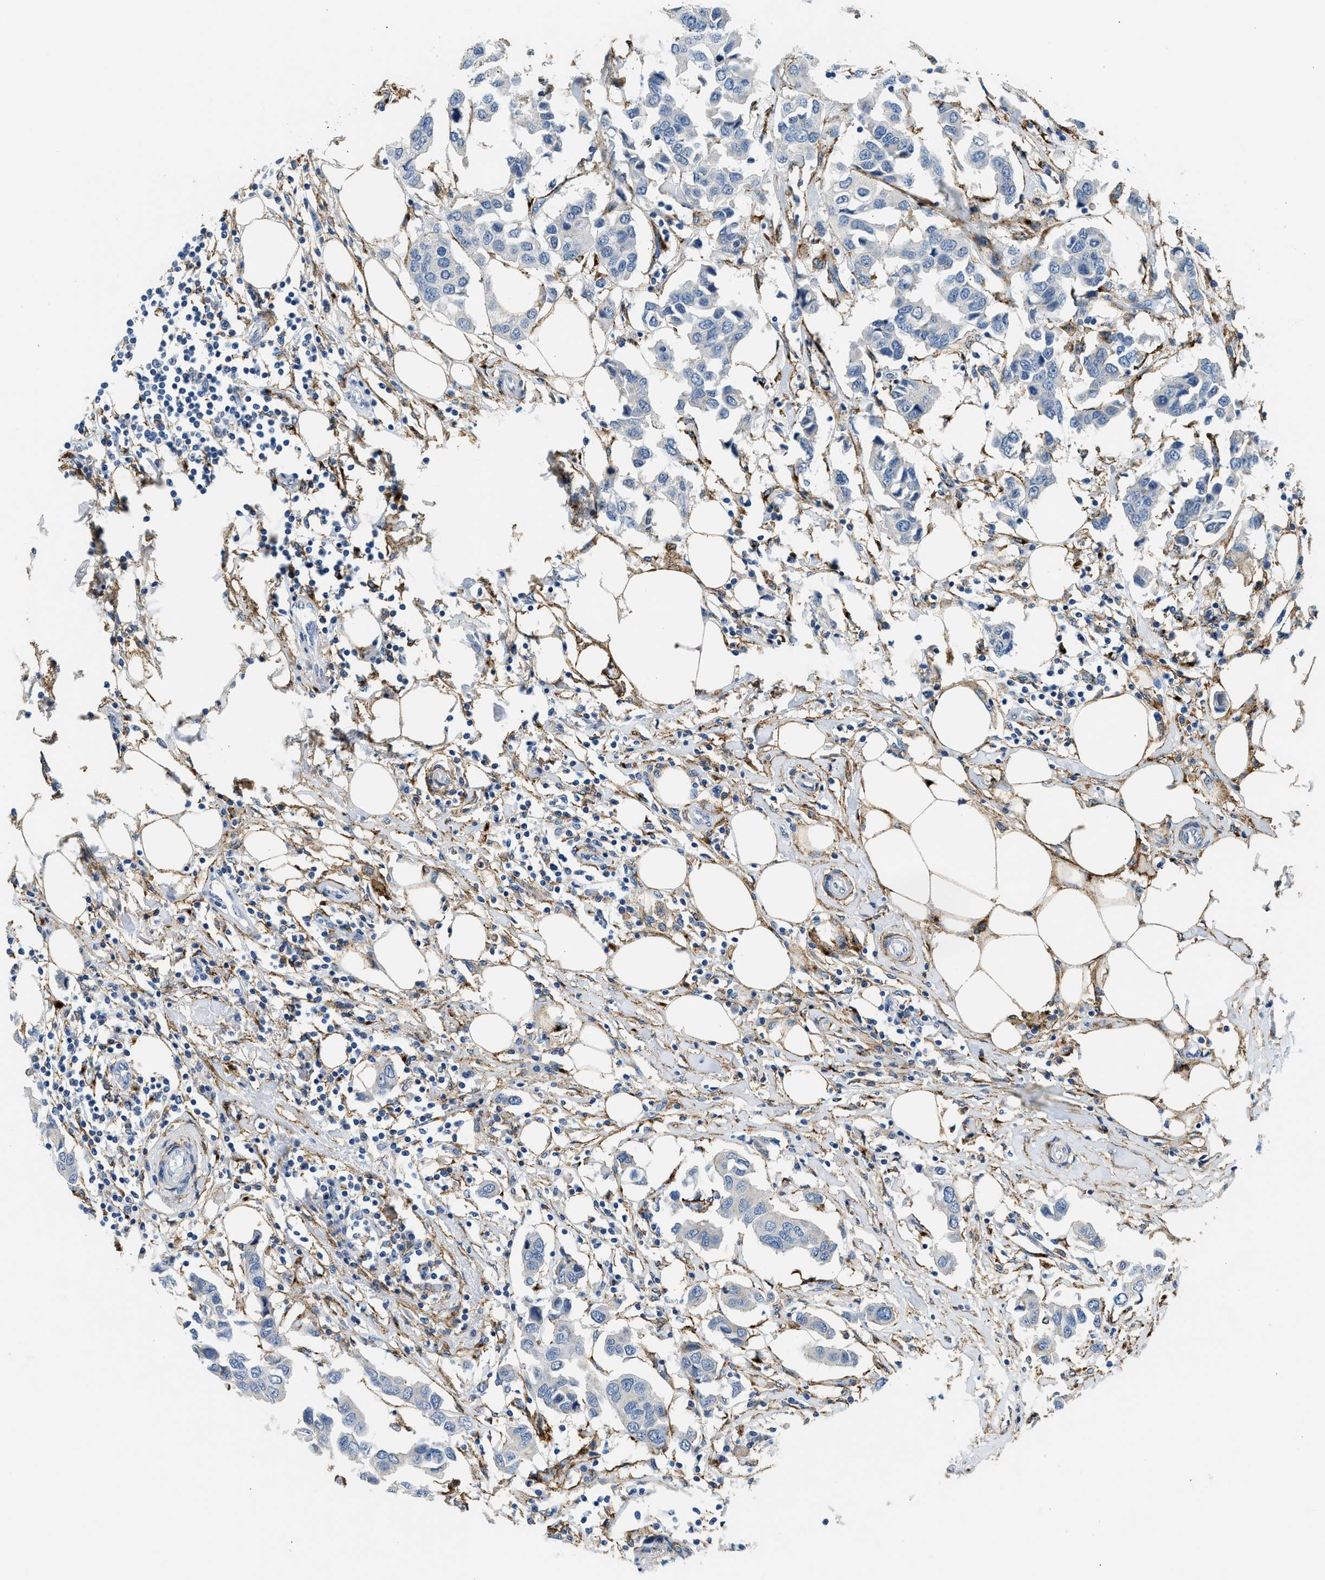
{"staining": {"intensity": "negative", "quantity": "none", "location": "none"}, "tissue": "breast cancer", "cell_type": "Tumor cells", "image_type": "cancer", "snomed": [{"axis": "morphology", "description": "Duct carcinoma"}, {"axis": "topography", "description": "Breast"}], "caption": "The micrograph displays no staining of tumor cells in breast cancer (infiltrating ductal carcinoma).", "gene": "LRP1", "patient": {"sex": "female", "age": 80}}